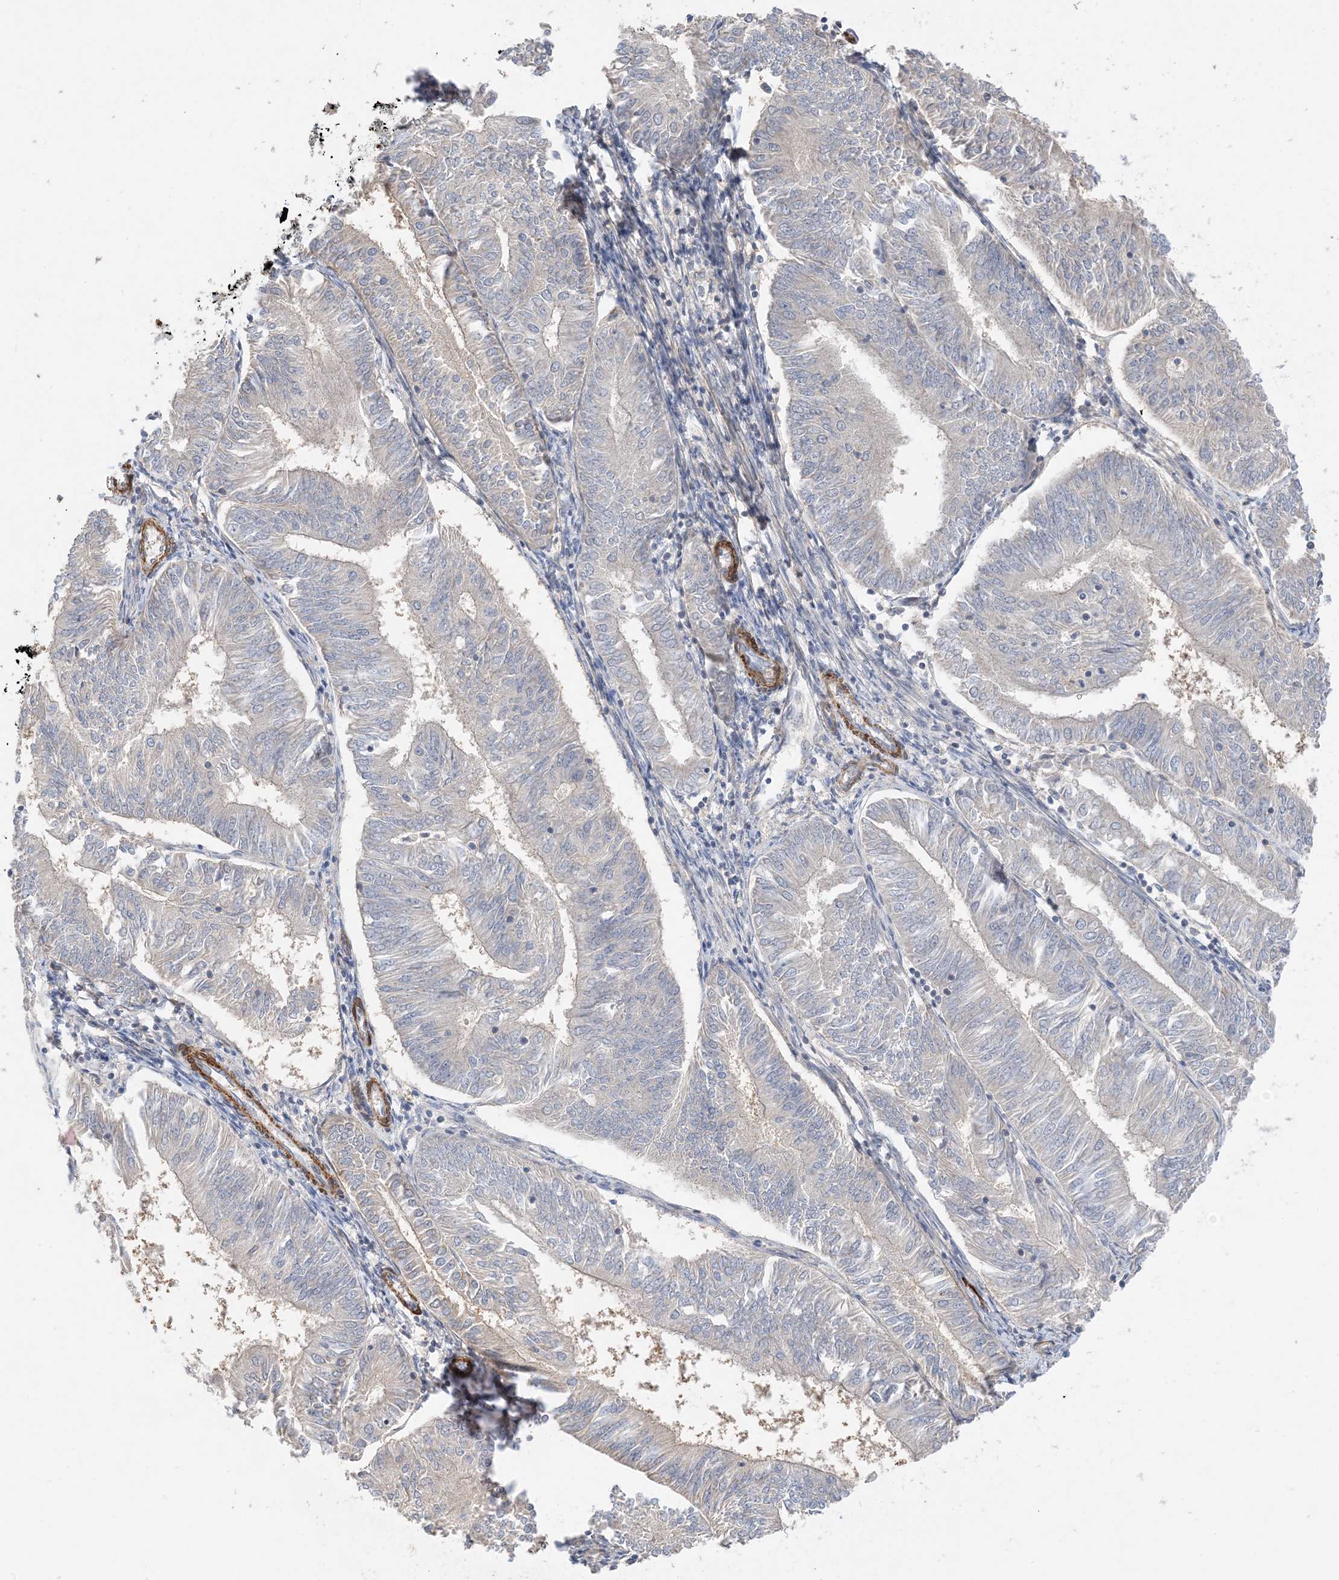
{"staining": {"intensity": "negative", "quantity": "none", "location": "none"}, "tissue": "endometrial cancer", "cell_type": "Tumor cells", "image_type": "cancer", "snomed": [{"axis": "morphology", "description": "Adenocarcinoma, NOS"}, {"axis": "topography", "description": "Endometrium"}], "caption": "High power microscopy photomicrograph of an immunohistochemistry photomicrograph of endometrial cancer (adenocarcinoma), revealing no significant staining in tumor cells. (Brightfield microscopy of DAB (3,3'-diaminobenzidine) immunohistochemistry (IHC) at high magnification).", "gene": "KIFBP", "patient": {"sex": "female", "age": 58}}